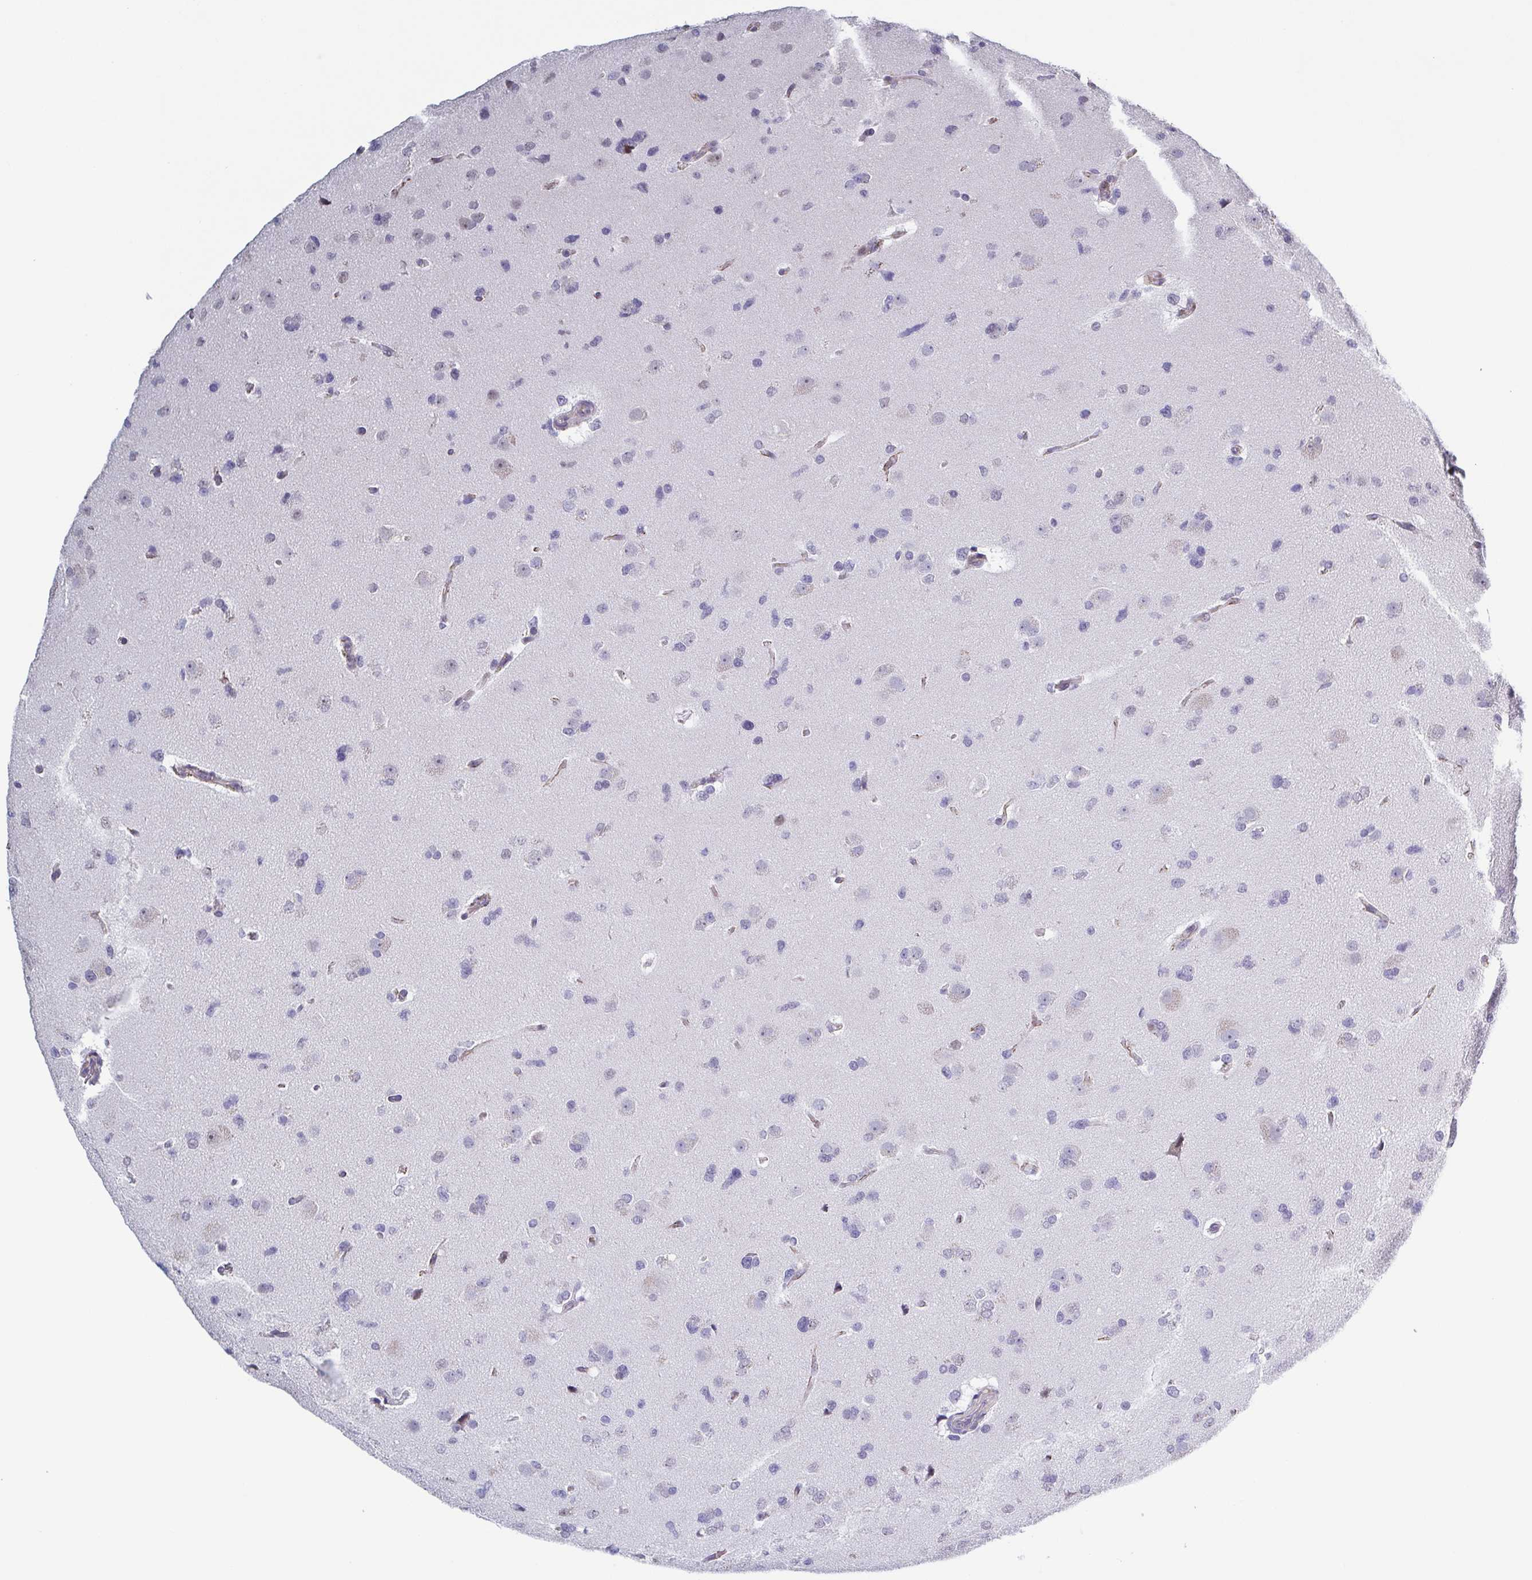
{"staining": {"intensity": "negative", "quantity": "none", "location": "none"}, "tissue": "glioma", "cell_type": "Tumor cells", "image_type": "cancer", "snomed": [{"axis": "morphology", "description": "Glioma, malignant, Low grade"}, {"axis": "topography", "description": "Brain"}], "caption": "This is an IHC photomicrograph of malignant glioma (low-grade). There is no positivity in tumor cells.", "gene": "TMEM92", "patient": {"sex": "female", "age": 55}}